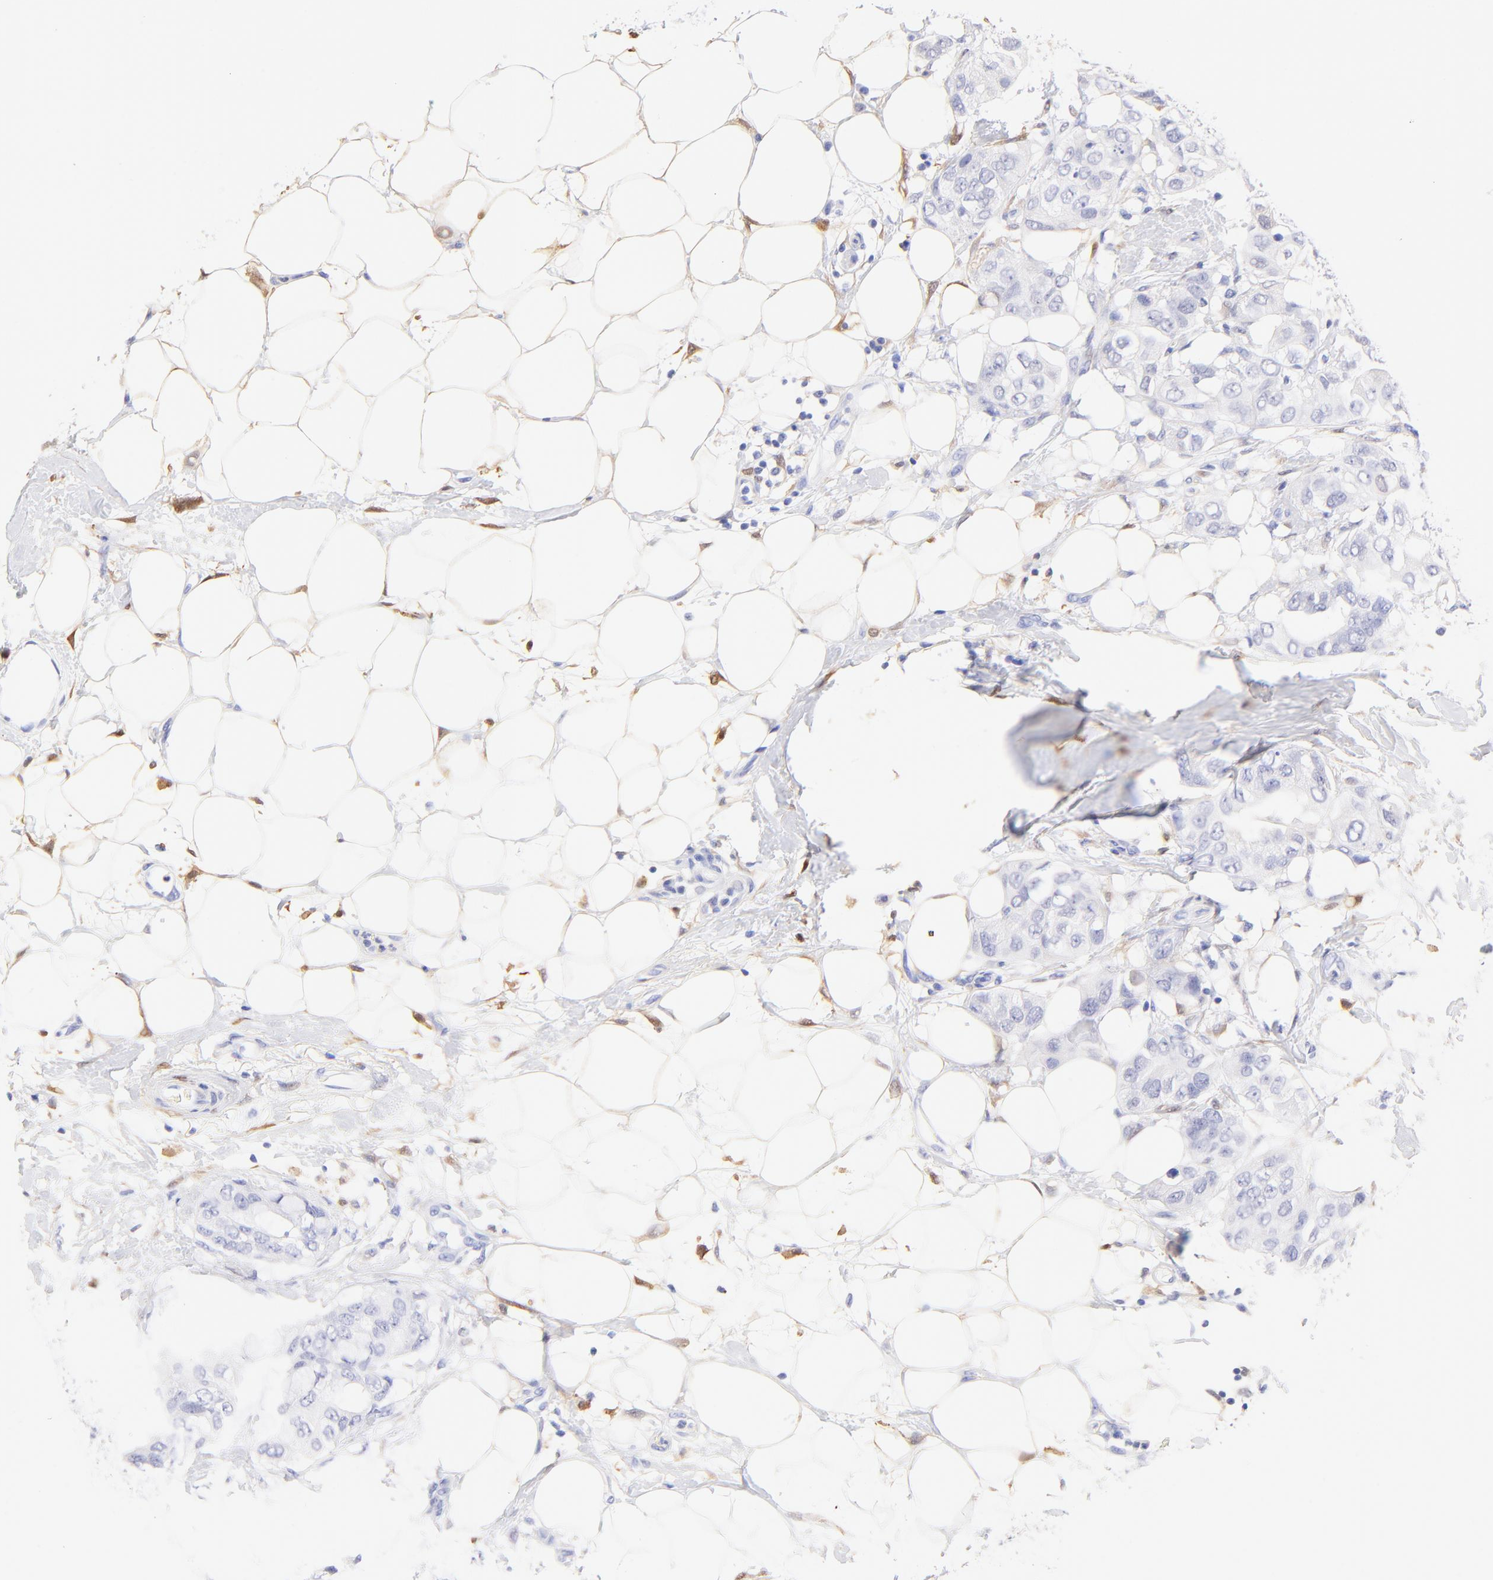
{"staining": {"intensity": "negative", "quantity": "none", "location": "none"}, "tissue": "breast cancer", "cell_type": "Tumor cells", "image_type": "cancer", "snomed": [{"axis": "morphology", "description": "Duct carcinoma"}, {"axis": "topography", "description": "Breast"}], "caption": "Image shows no significant protein staining in tumor cells of intraductal carcinoma (breast).", "gene": "ALDH1A1", "patient": {"sex": "female", "age": 40}}